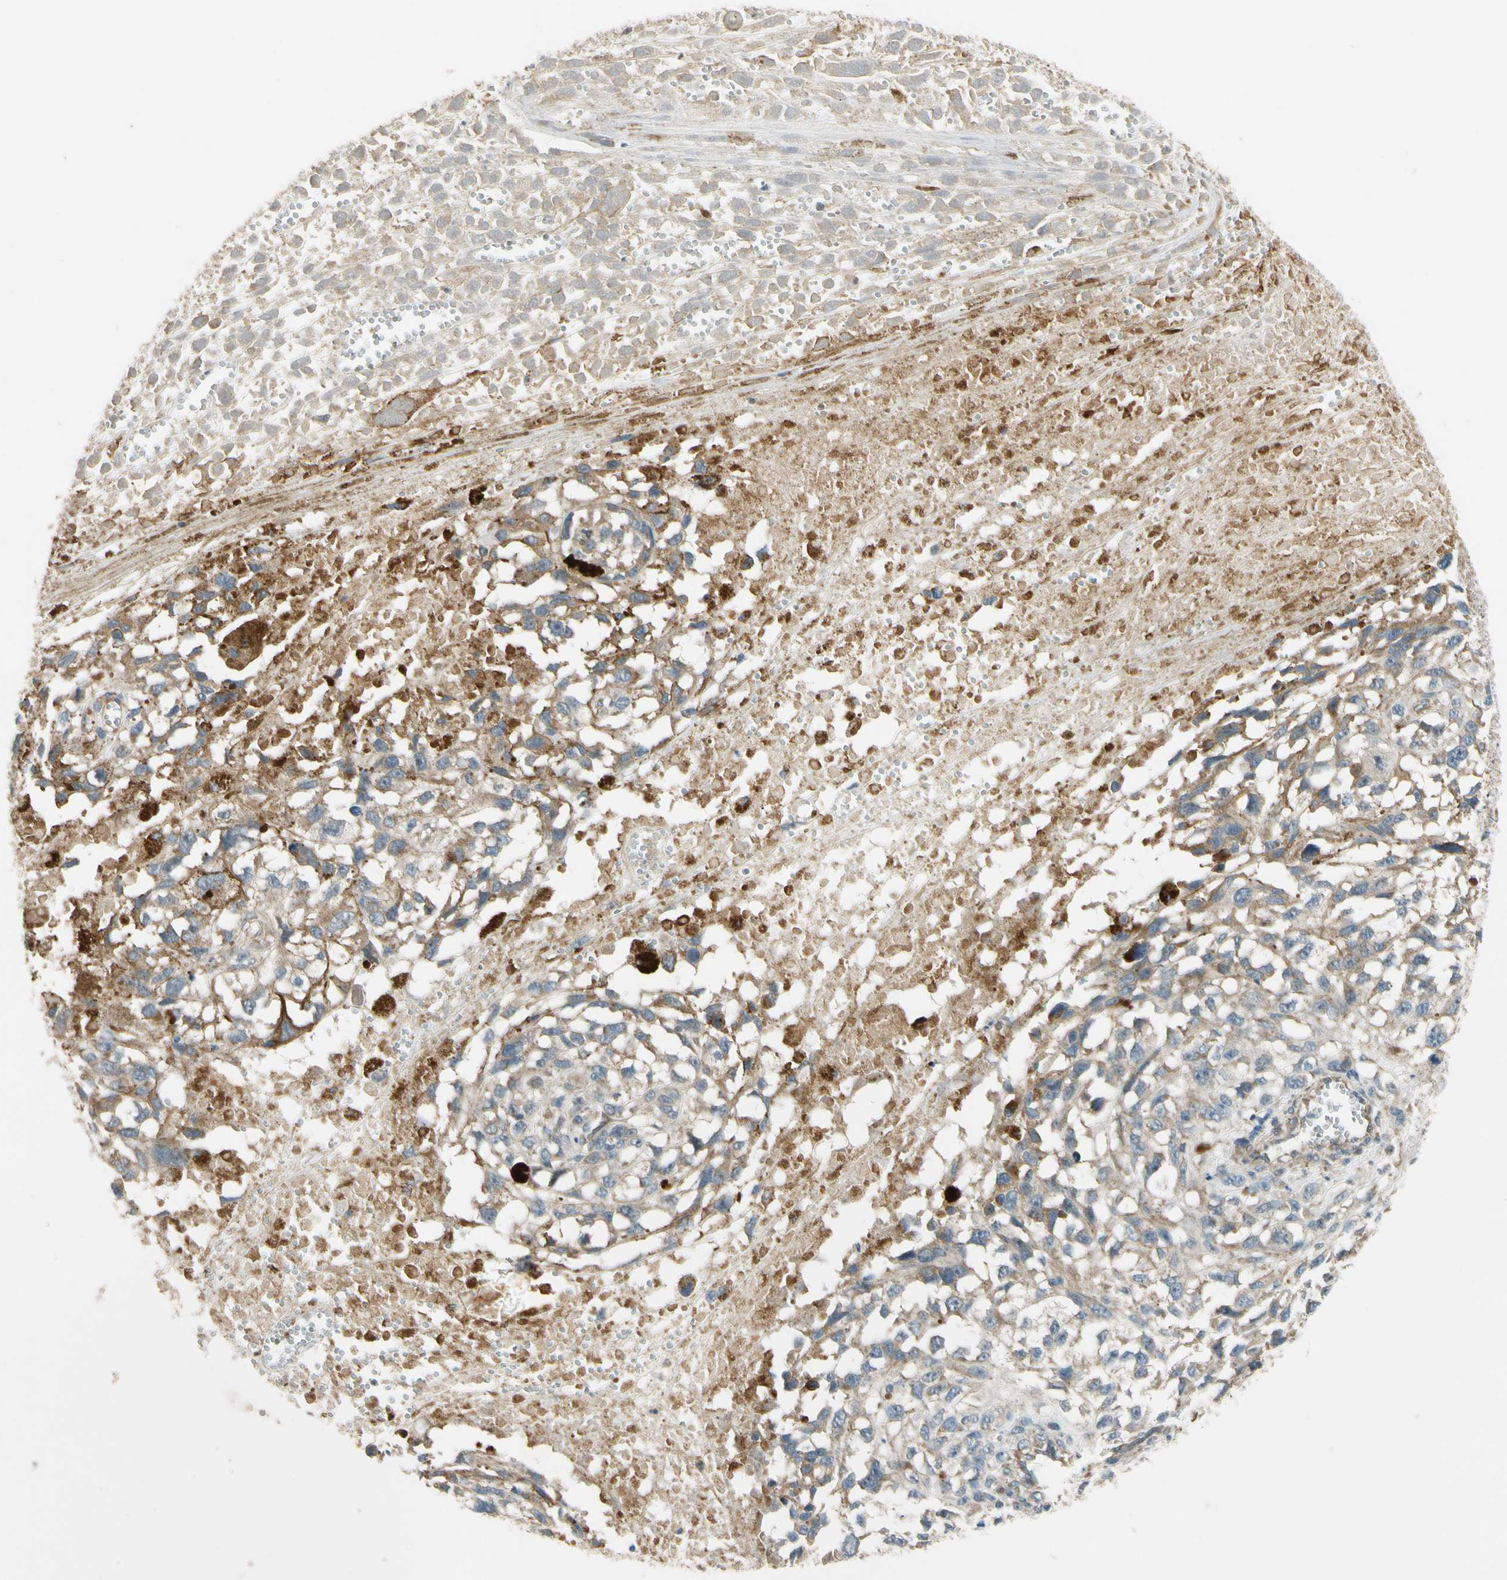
{"staining": {"intensity": "weak", "quantity": "25%-75%", "location": "cytoplasmic/membranous"}, "tissue": "melanoma", "cell_type": "Tumor cells", "image_type": "cancer", "snomed": [{"axis": "morphology", "description": "Malignant melanoma, Metastatic site"}, {"axis": "topography", "description": "Lymph node"}], "caption": "Protein expression analysis of human melanoma reveals weak cytoplasmic/membranous positivity in approximately 25%-75% of tumor cells. The protein is shown in brown color, while the nuclei are stained blue.", "gene": "MST1R", "patient": {"sex": "male", "age": 59}}